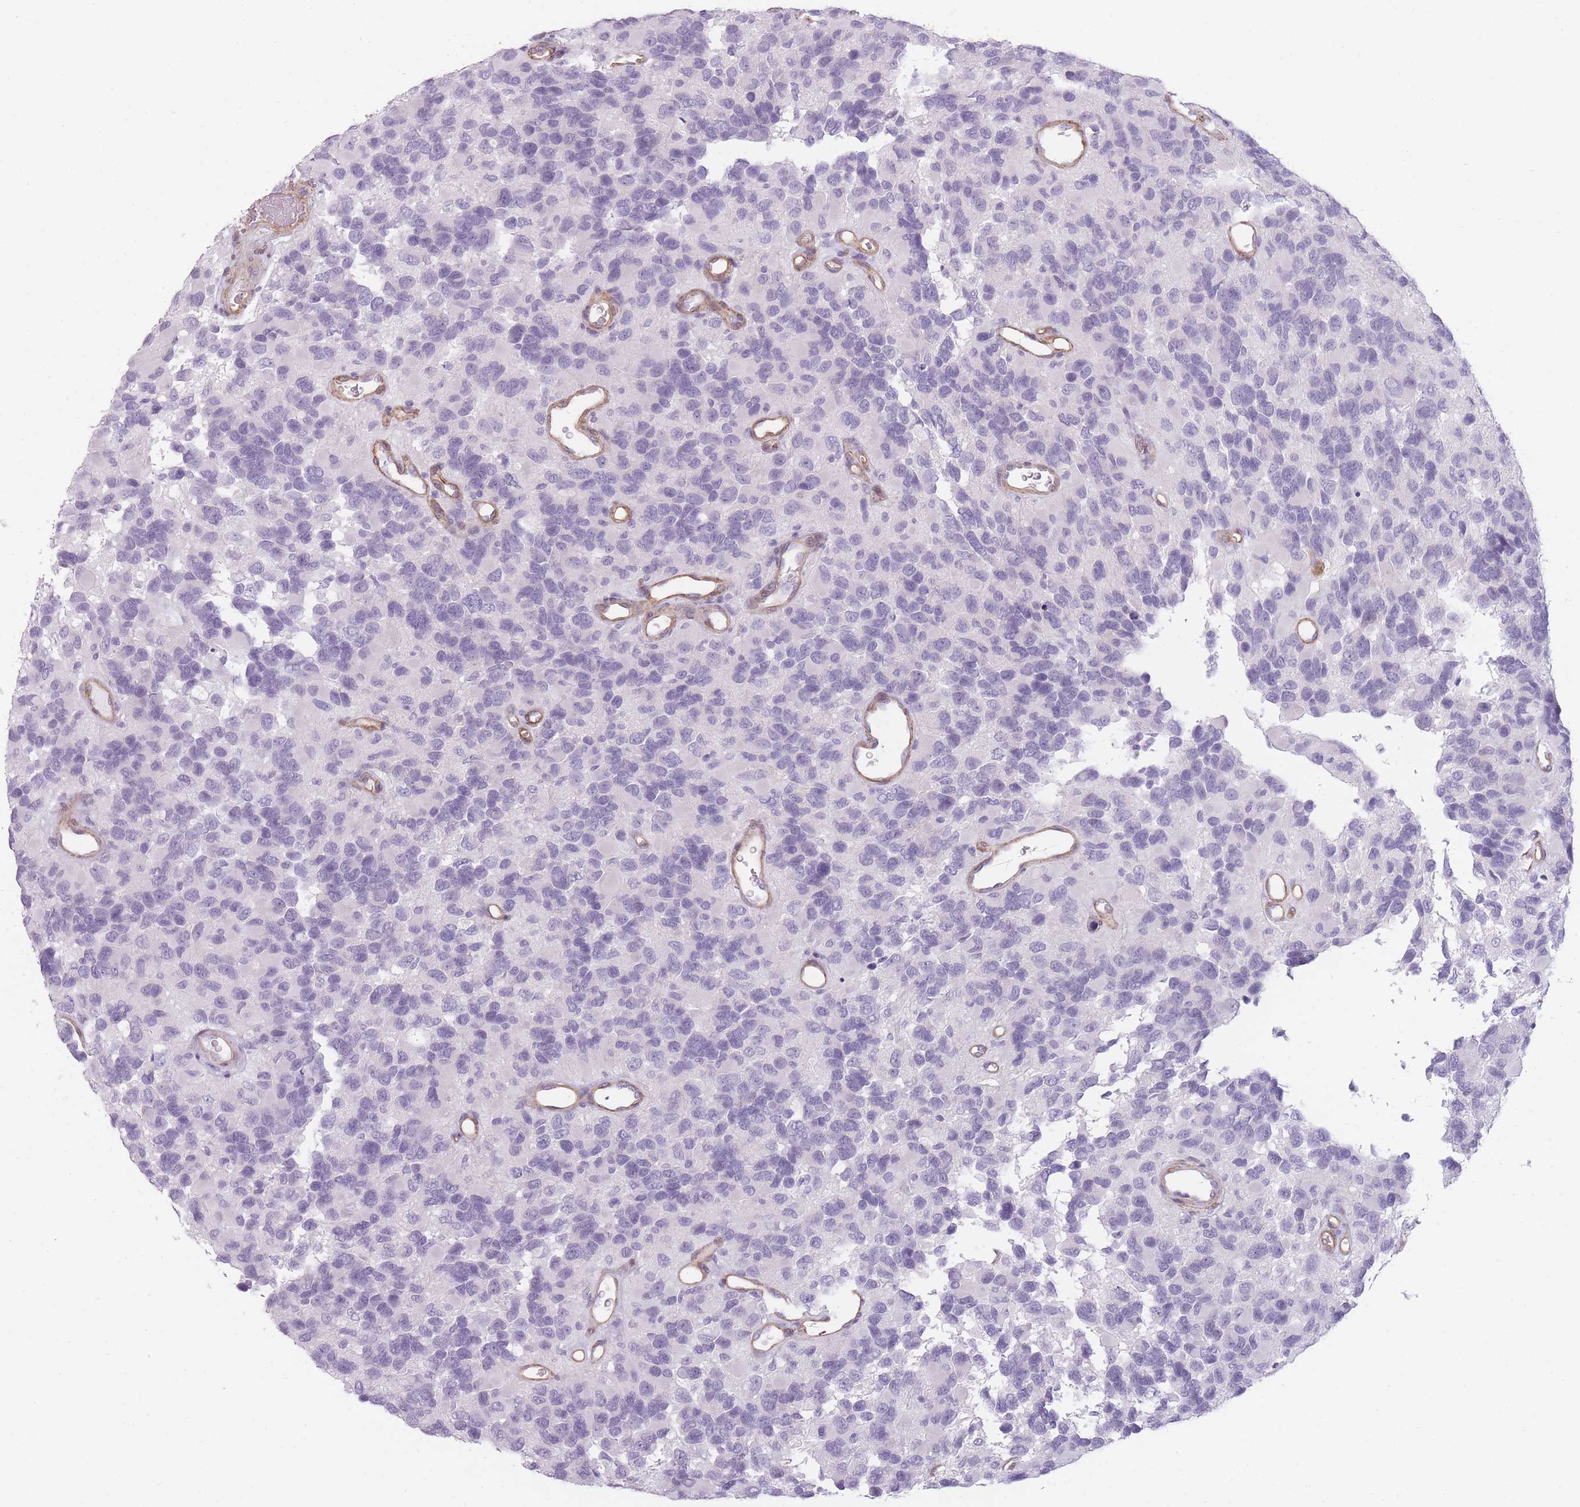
{"staining": {"intensity": "negative", "quantity": "none", "location": "none"}, "tissue": "glioma", "cell_type": "Tumor cells", "image_type": "cancer", "snomed": [{"axis": "morphology", "description": "Glioma, malignant, High grade"}, {"axis": "topography", "description": "Brain"}], "caption": "An immunohistochemistry micrograph of glioma is shown. There is no staining in tumor cells of glioma.", "gene": "OR6B3", "patient": {"sex": "male", "age": 77}}